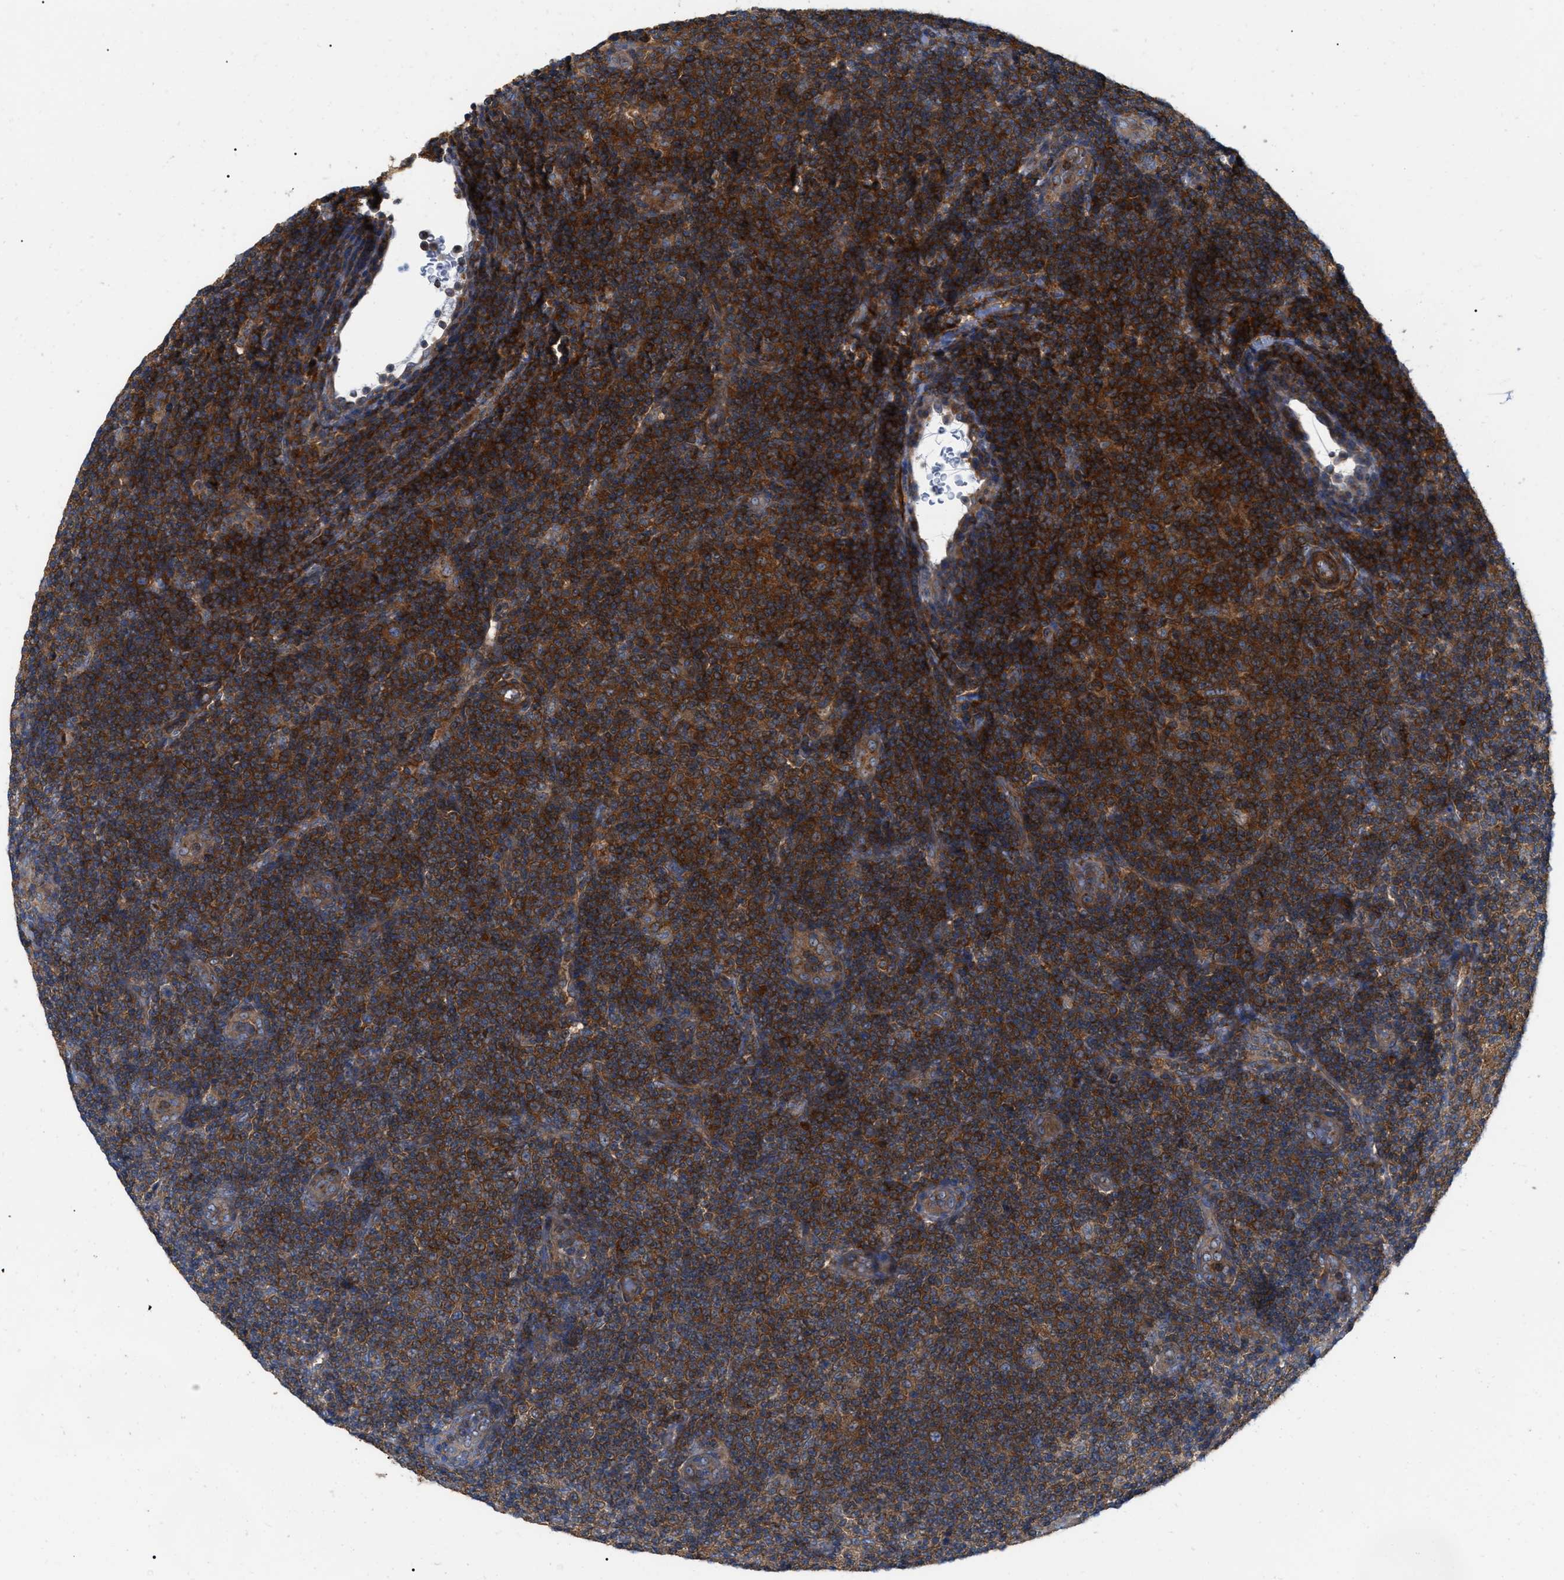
{"staining": {"intensity": "strong", "quantity": "25%-75%", "location": "cytoplasmic/membranous"}, "tissue": "lymphoma", "cell_type": "Tumor cells", "image_type": "cancer", "snomed": [{"axis": "morphology", "description": "Malignant lymphoma, non-Hodgkin's type, Low grade"}, {"axis": "topography", "description": "Lymph node"}], "caption": "Malignant lymphoma, non-Hodgkin's type (low-grade) was stained to show a protein in brown. There is high levels of strong cytoplasmic/membranous expression in approximately 25%-75% of tumor cells.", "gene": "RABEP1", "patient": {"sex": "male", "age": 83}}